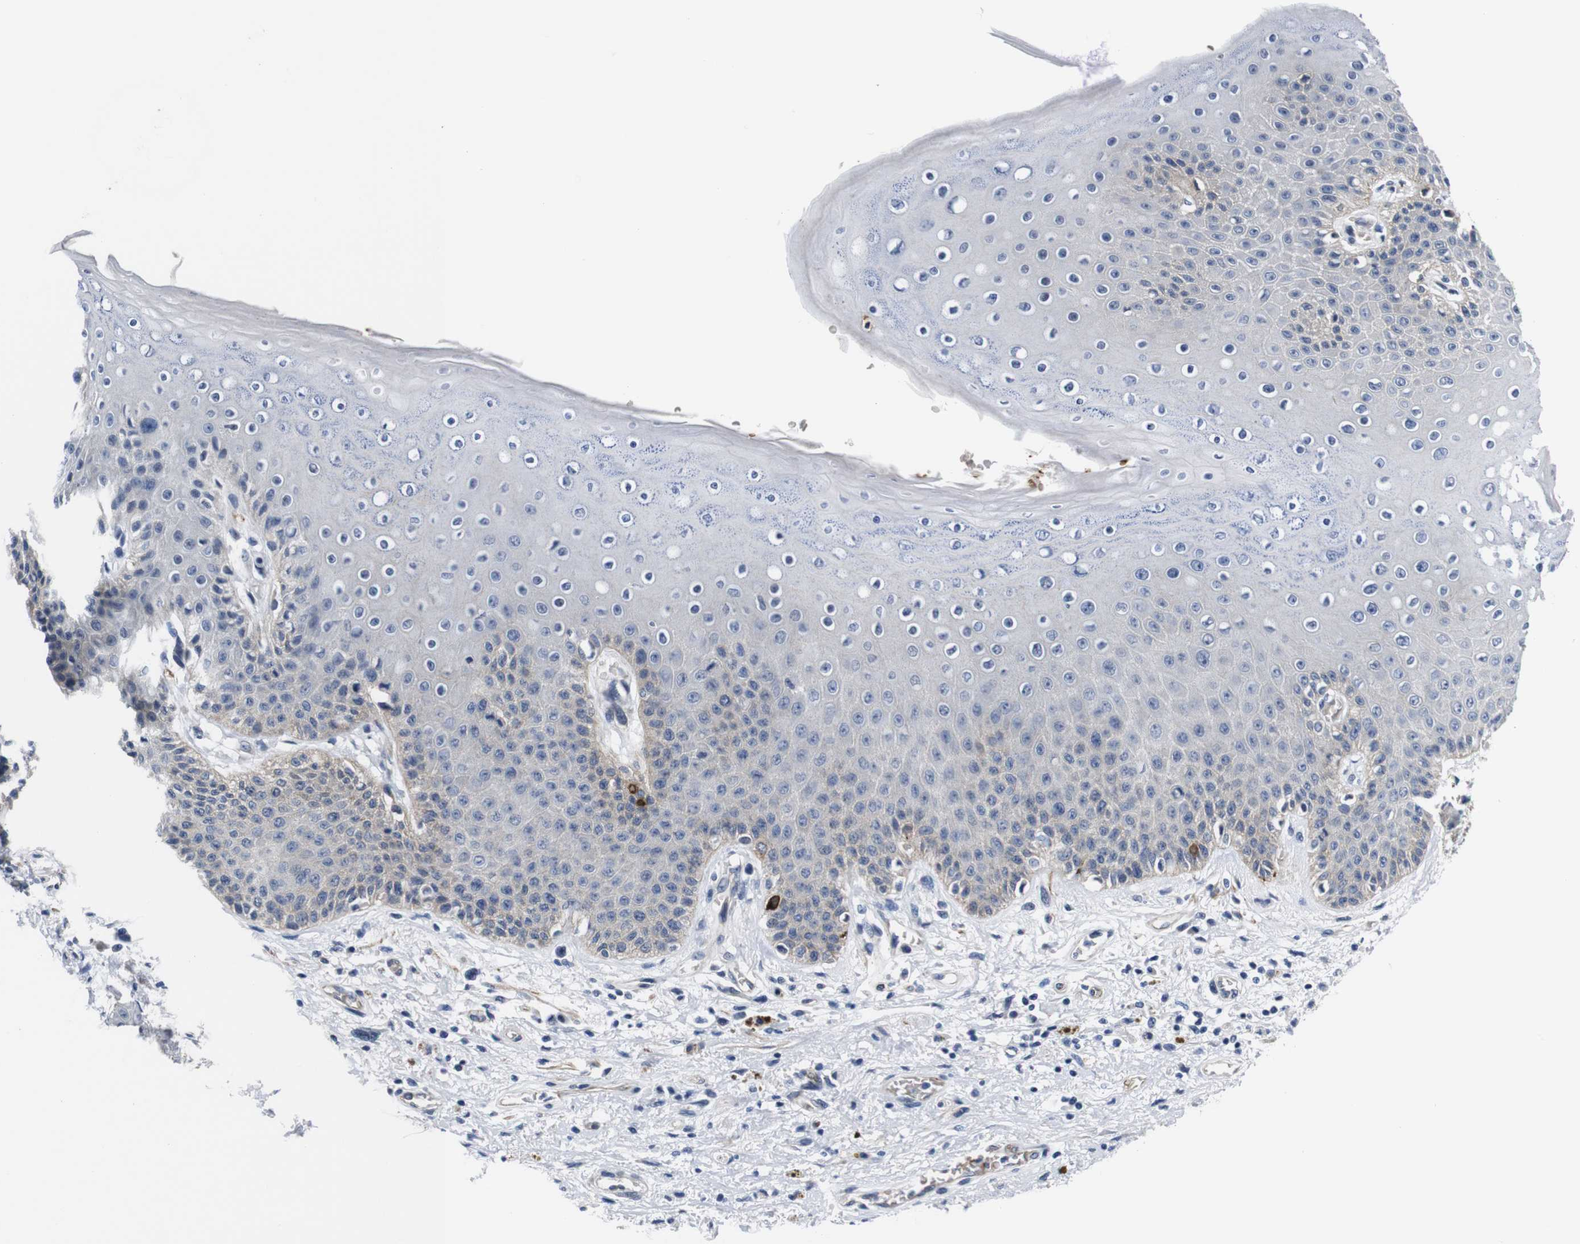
{"staining": {"intensity": "moderate", "quantity": "25%-75%", "location": "cytoplasmic/membranous"}, "tissue": "skin", "cell_type": "Epidermal cells", "image_type": "normal", "snomed": [{"axis": "morphology", "description": "Normal tissue, NOS"}, {"axis": "topography", "description": "Anal"}], "caption": "Moderate cytoplasmic/membranous protein staining is appreciated in approximately 25%-75% of epidermal cells in skin. Nuclei are stained in blue.", "gene": "SOCS3", "patient": {"sex": "female", "age": 46}}